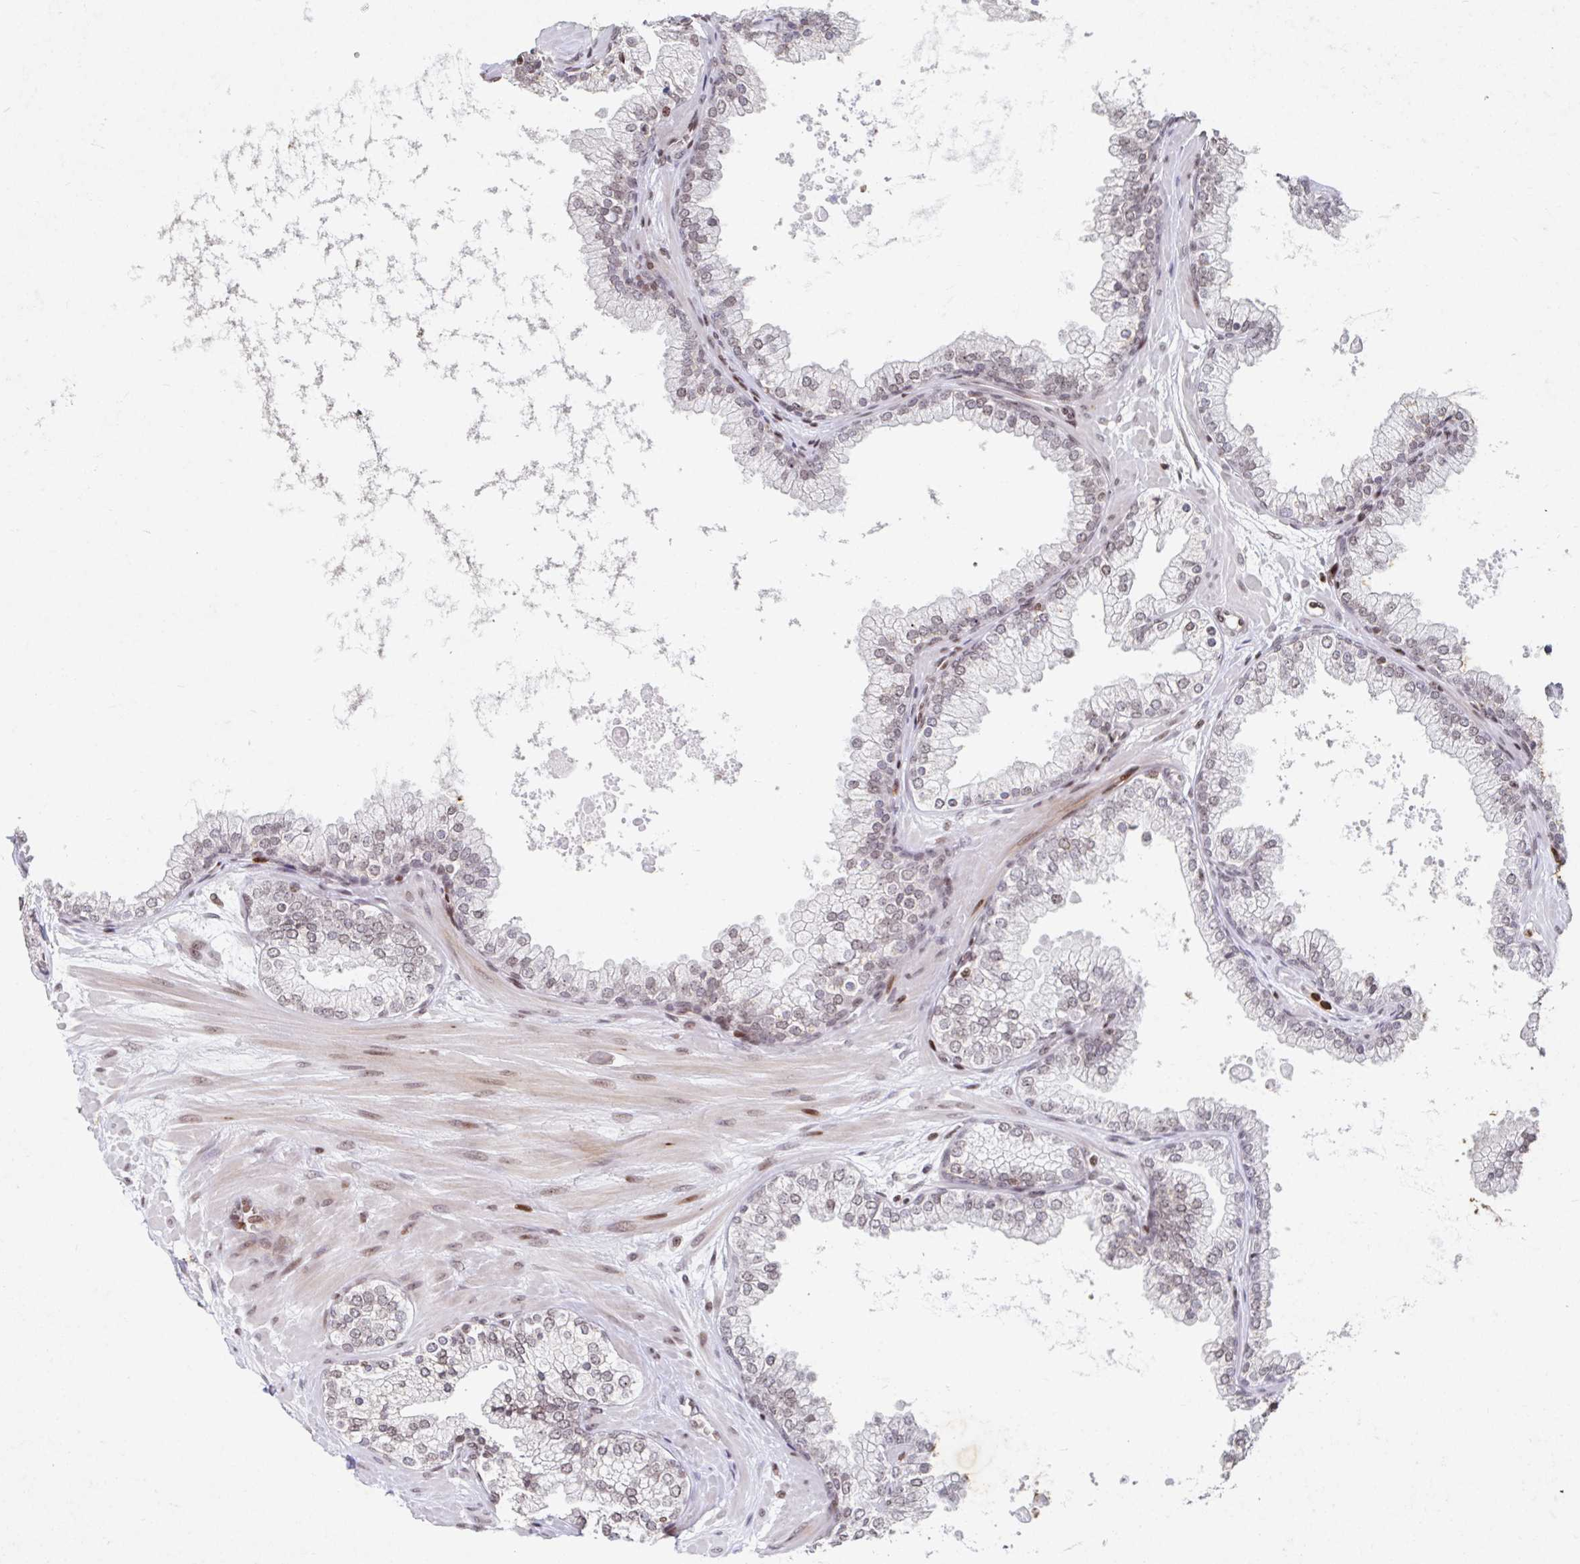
{"staining": {"intensity": "moderate", "quantity": "25%-75%", "location": "nuclear"}, "tissue": "prostate", "cell_type": "Glandular cells", "image_type": "normal", "snomed": [{"axis": "morphology", "description": "Normal tissue, NOS"}, {"axis": "topography", "description": "Prostate"}, {"axis": "topography", "description": "Peripheral nerve tissue"}], "caption": "Immunohistochemistry (IHC) of normal human prostate demonstrates medium levels of moderate nuclear positivity in about 25%-75% of glandular cells. Ihc stains the protein of interest in brown and the nuclei are stained blue.", "gene": "C19orf53", "patient": {"sex": "male", "age": 61}}